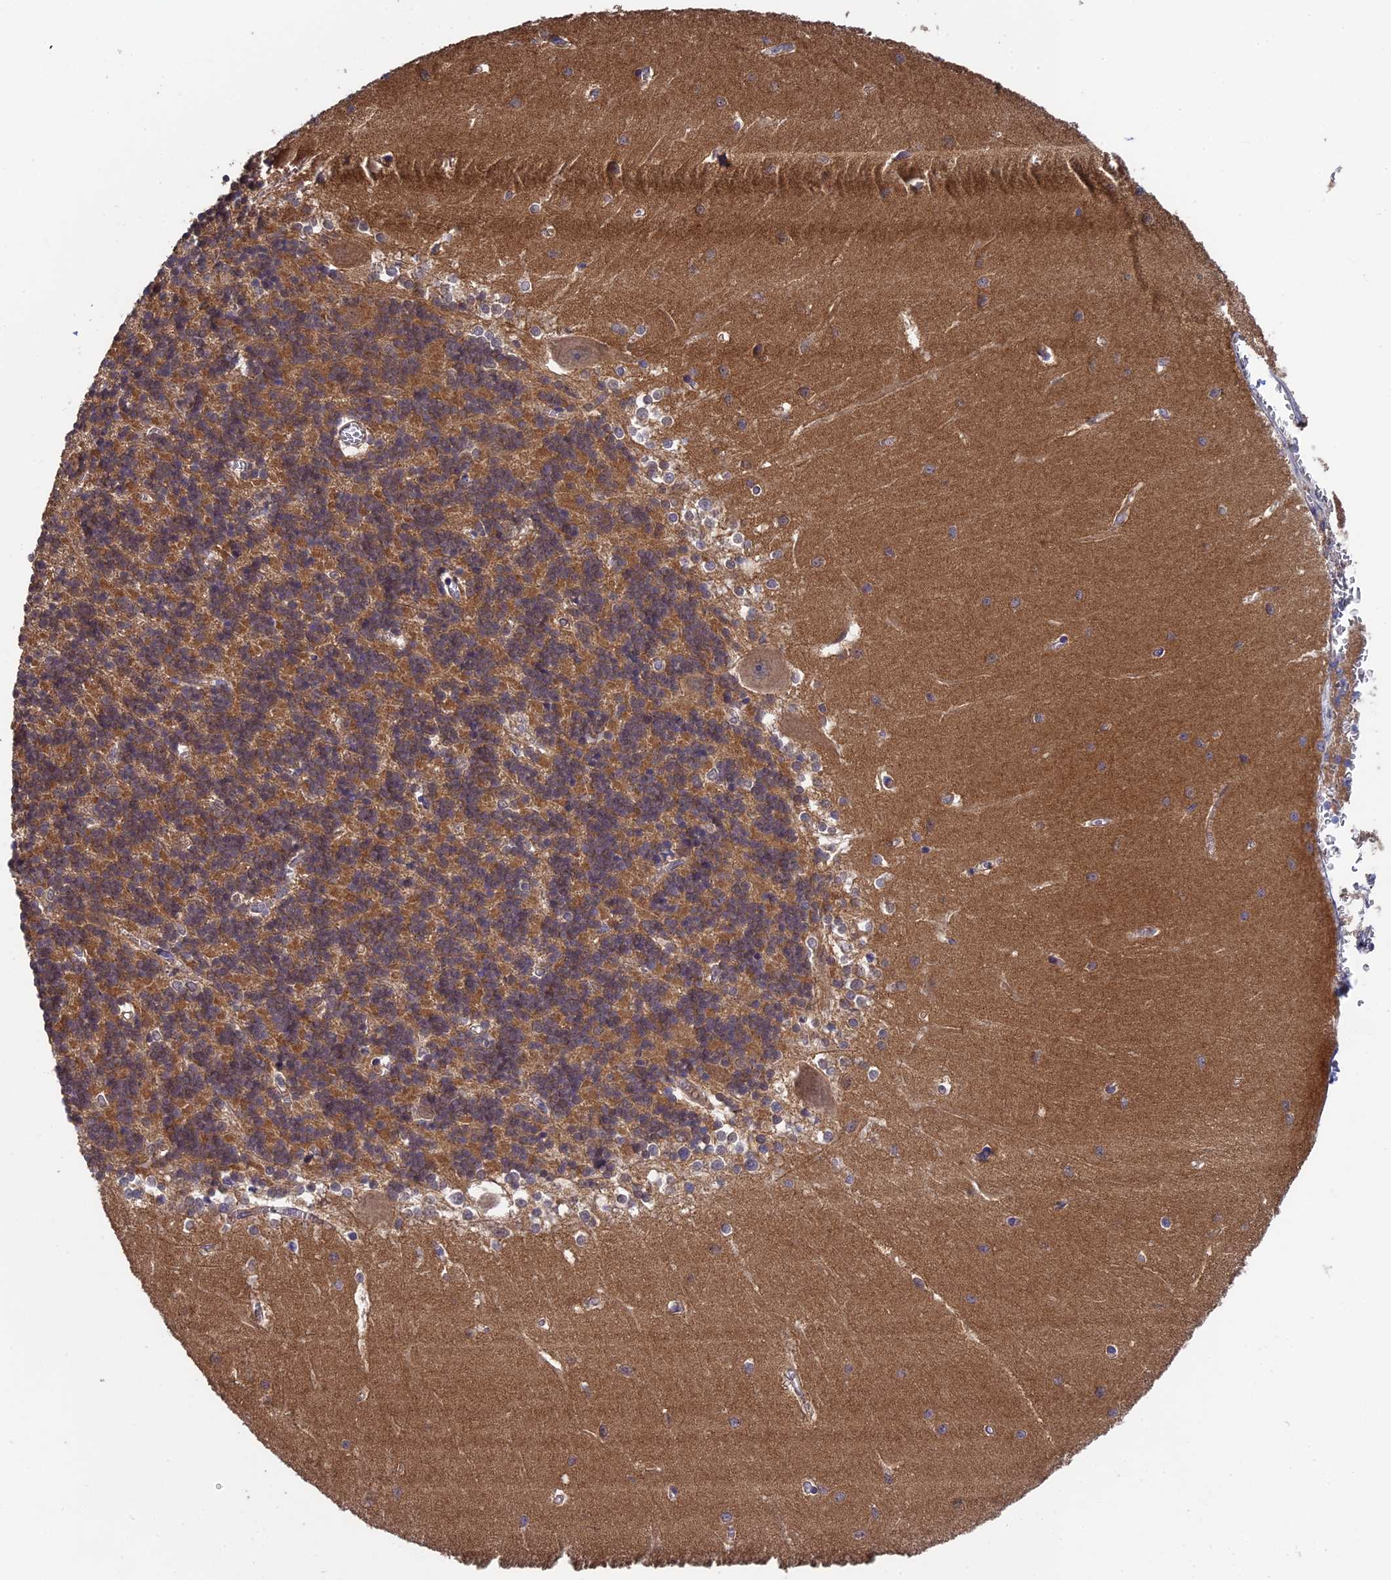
{"staining": {"intensity": "moderate", "quantity": "25%-75%", "location": "cytoplasmic/membranous"}, "tissue": "cerebellum", "cell_type": "Cells in granular layer", "image_type": "normal", "snomed": [{"axis": "morphology", "description": "Normal tissue, NOS"}, {"axis": "topography", "description": "Cerebellum"}], "caption": "Protein expression analysis of normal cerebellum shows moderate cytoplasmic/membranous staining in about 25%-75% of cells in granular layer. The staining was performed using DAB (3,3'-diaminobenzidine), with brown indicating positive protein expression. Nuclei are stained blue with hematoxylin.", "gene": "LCMT1", "patient": {"sex": "male", "age": 37}}